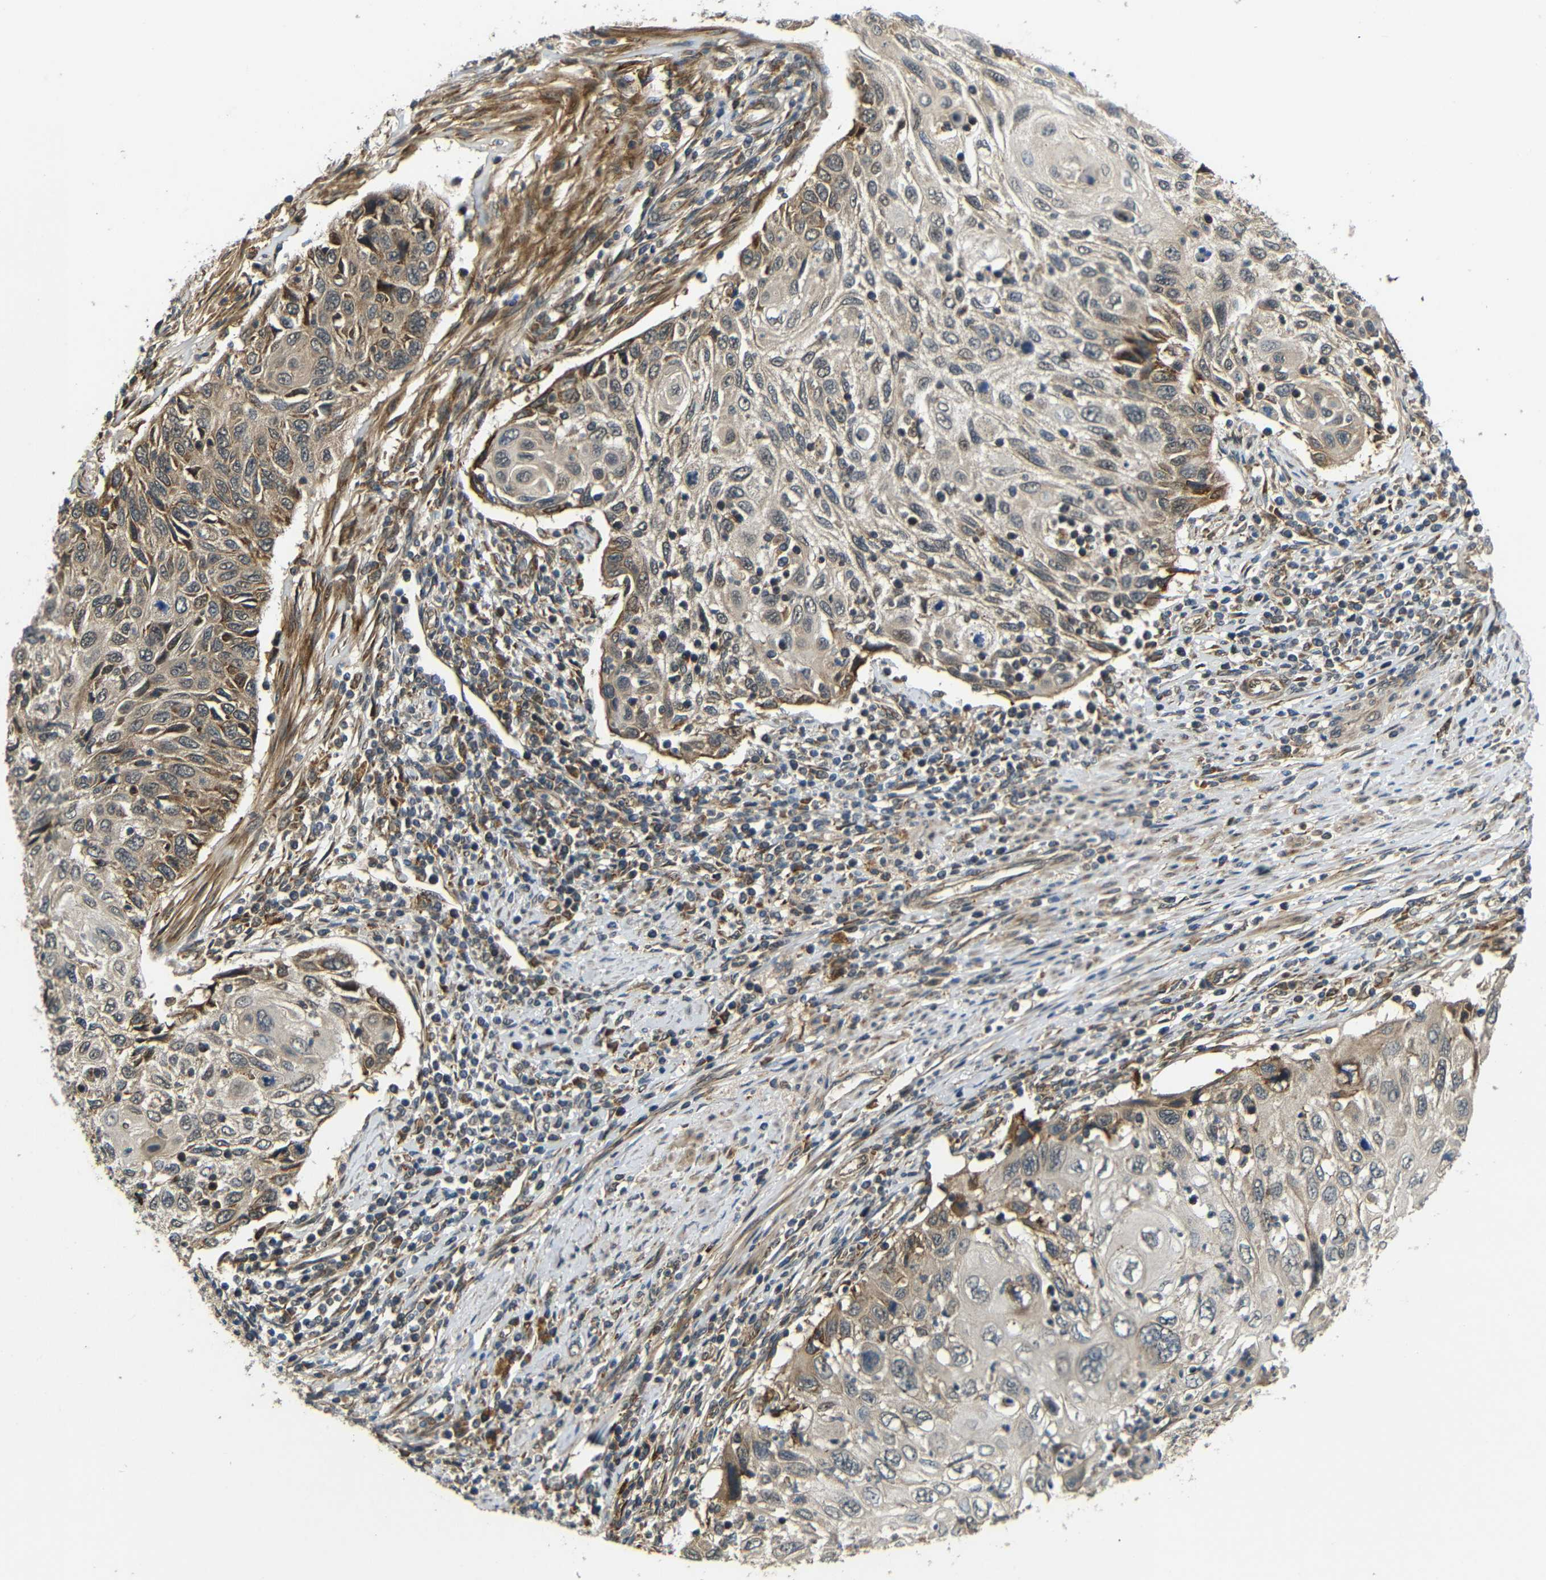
{"staining": {"intensity": "moderate", "quantity": "<25%", "location": "cytoplasmic/membranous"}, "tissue": "cervical cancer", "cell_type": "Tumor cells", "image_type": "cancer", "snomed": [{"axis": "morphology", "description": "Squamous cell carcinoma, NOS"}, {"axis": "topography", "description": "Cervix"}], "caption": "A brown stain labels moderate cytoplasmic/membranous positivity of a protein in human cervical squamous cell carcinoma tumor cells.", "gene": "EPHB2", "patient": {"sex": "female", "age": 70}}